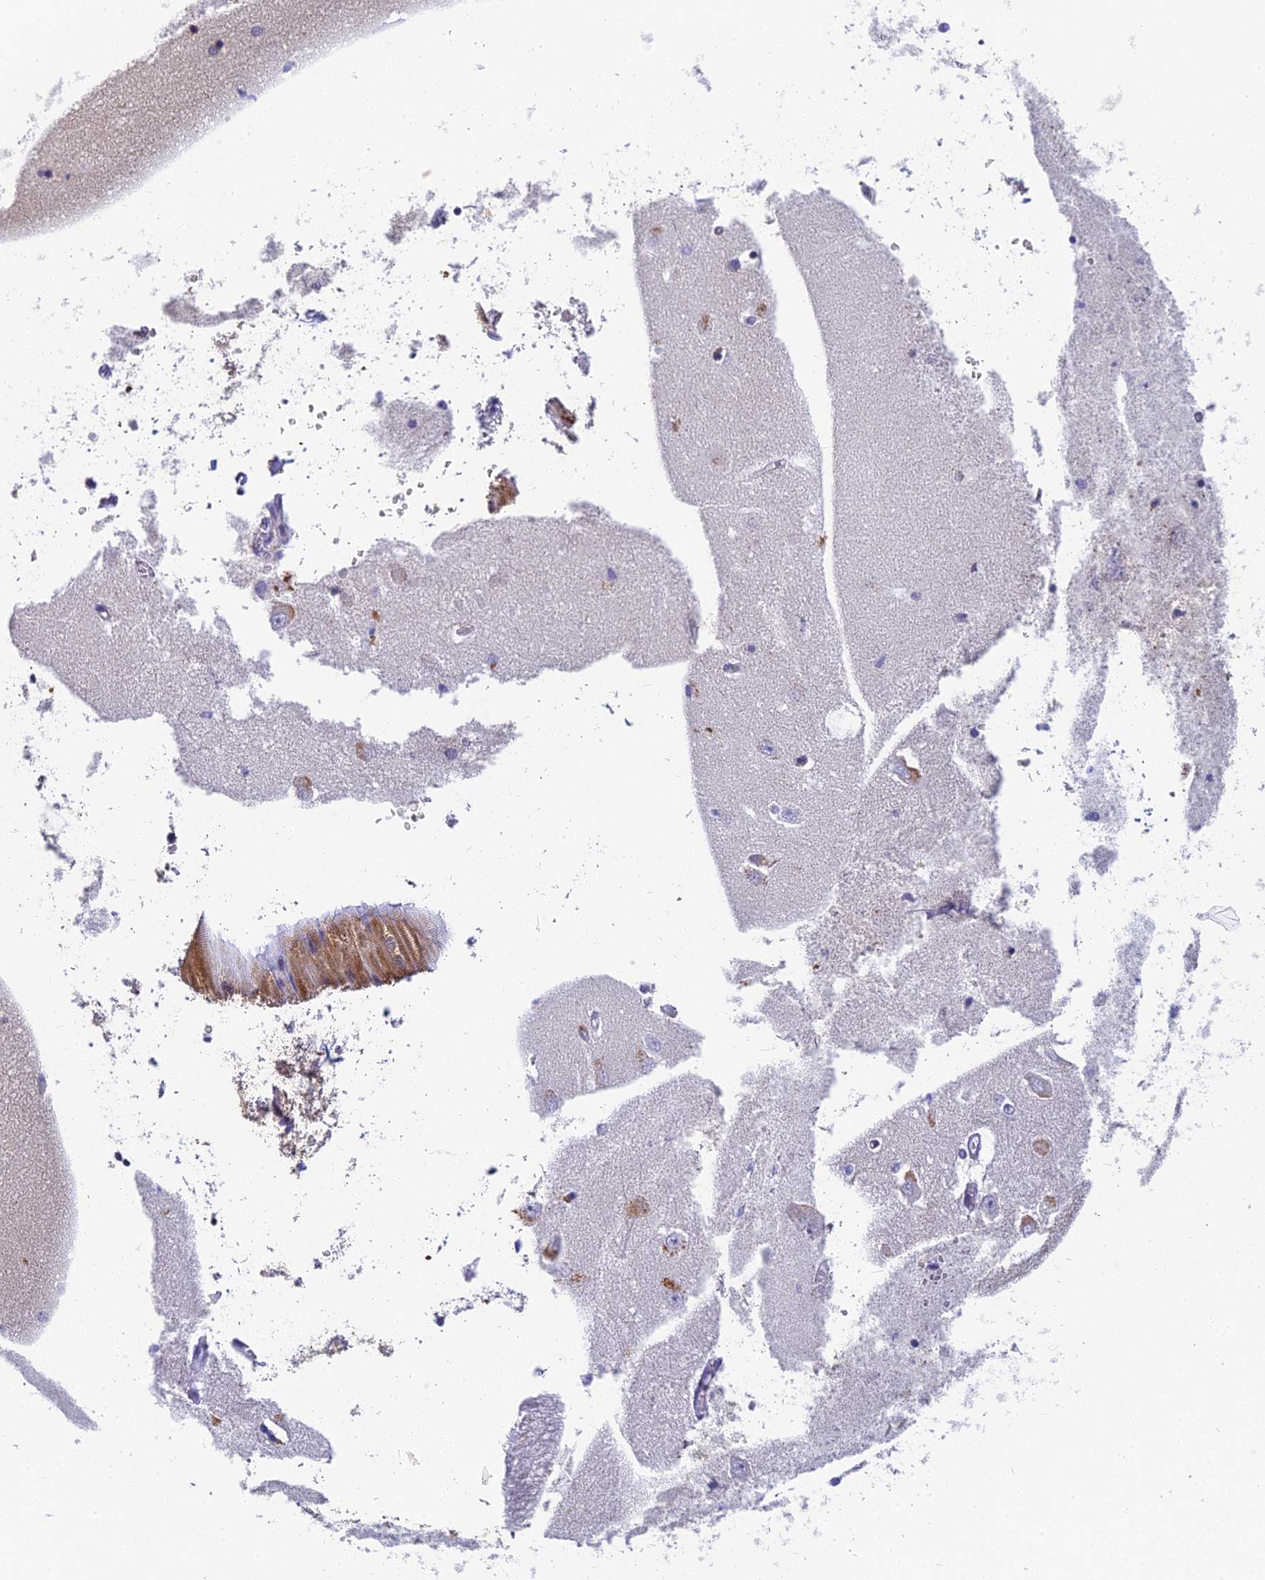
{"staining": {"intensity": "moderate", "quantity": "<25%", "location": "cytoplasmic/membranous"}, "tissue": "hippocampus", "cell_type": "Glial cells", "image_type": "normal", "snomed": [{"axis": "morphology", "description": "Normal tissue, NOS"}, {"axis": "topography", "description": "Hippocampus"}], "caption": "The photomicrograph displays staining of benign hippocampus, revealing moderate cytoplasmic/membranous protein expression (brown color) within glial cells. Immunohistochemistry stains the protein in brown and the nuclei are stained blue.", "gene": "CMC1", "patient": {"sex": "female", "age": 52}}